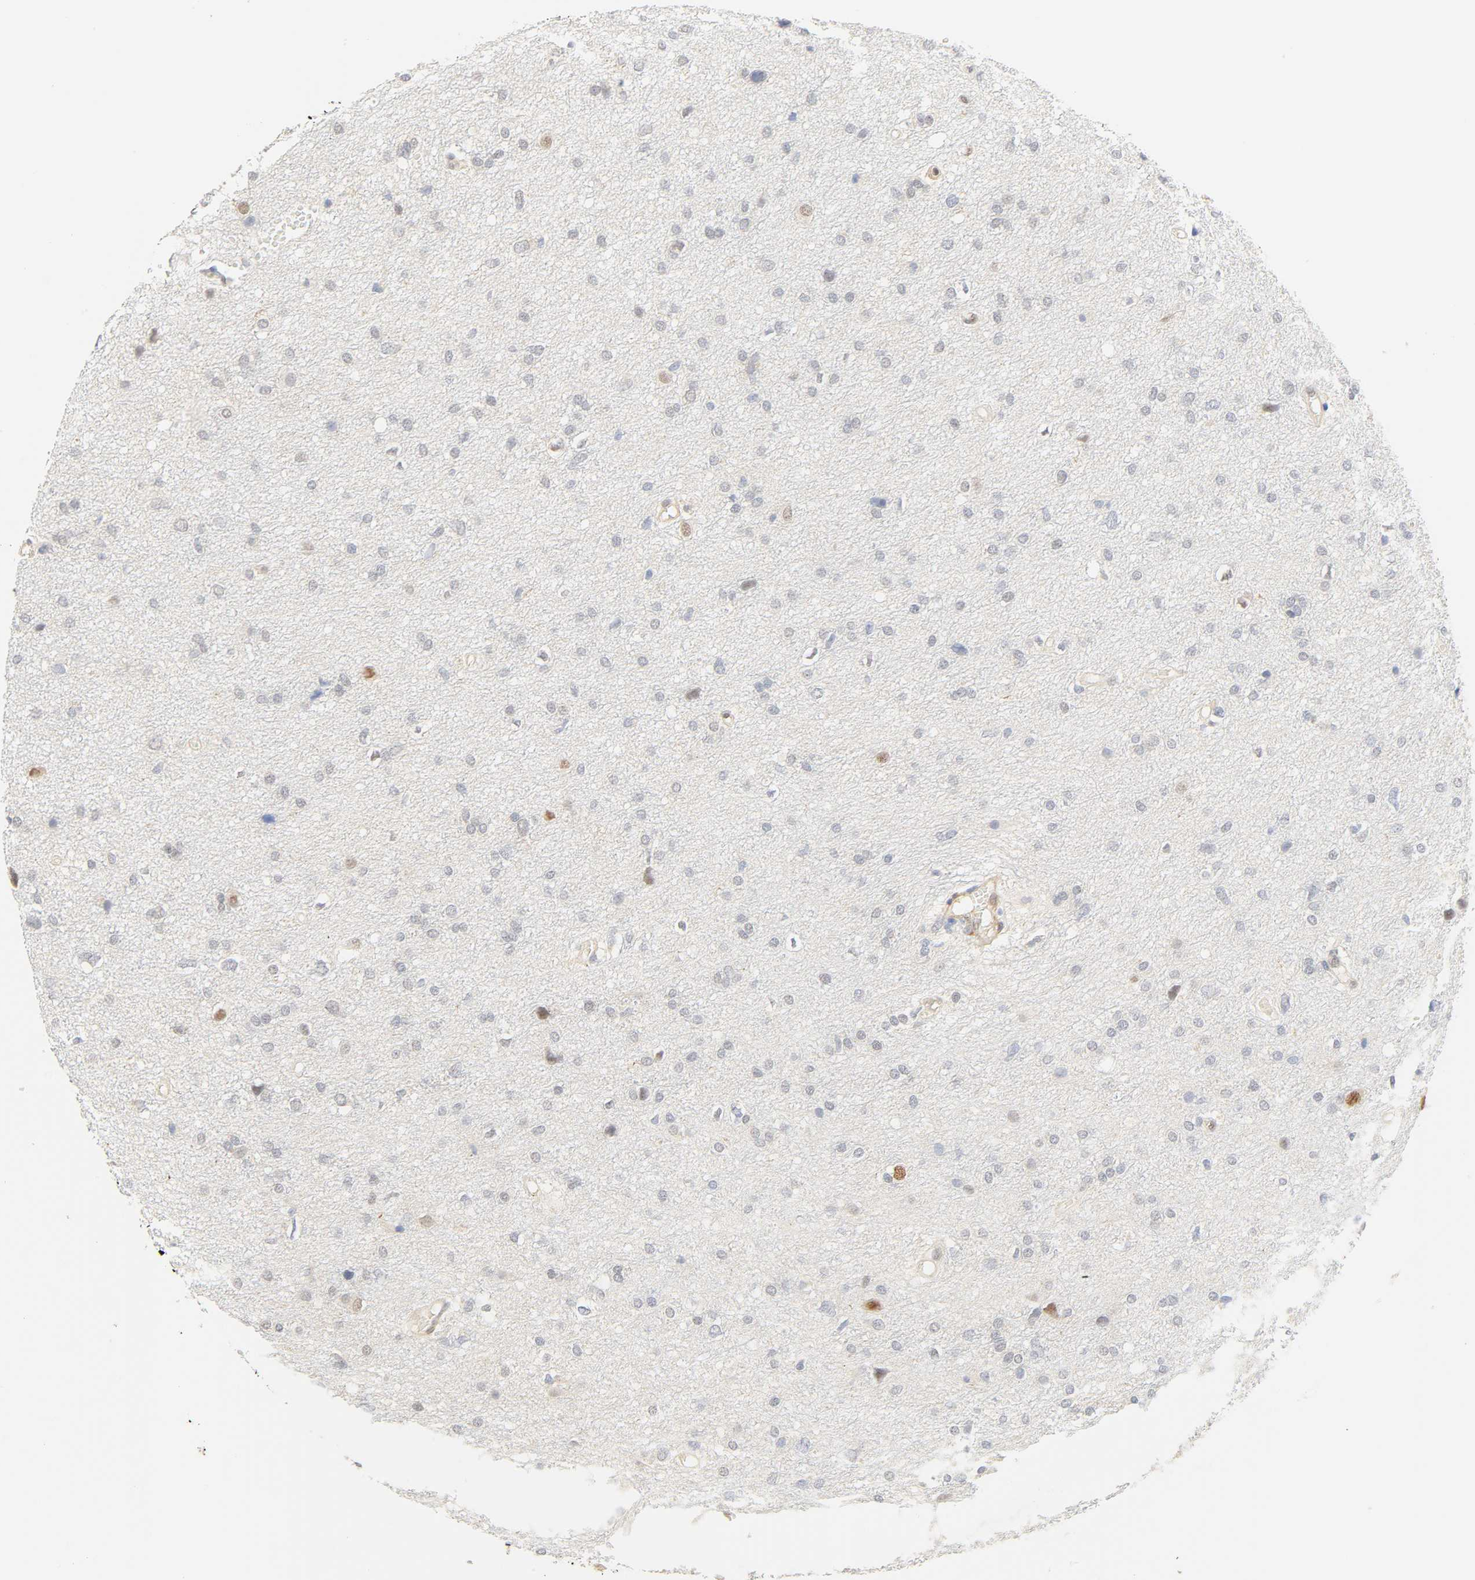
{"staining": {"intensity": "weak", "quantity": "<25%", "location": "cytoplasmic/membranous,nuclear"}, "tissue": "glioma", "cell_type": "Tumor cells", "image_type": "cancer", "snomed": [{"axis": "morphology", "description": "Glioma, malignant, High grade"}, {"axis": "topography", "description": "Brain"}], "caption": "IHC of glioma exhibits no positivity in tumor cells.", "gene": "BORCS8-MEF2B", "patient": {"sex": "female", "age": 59}}